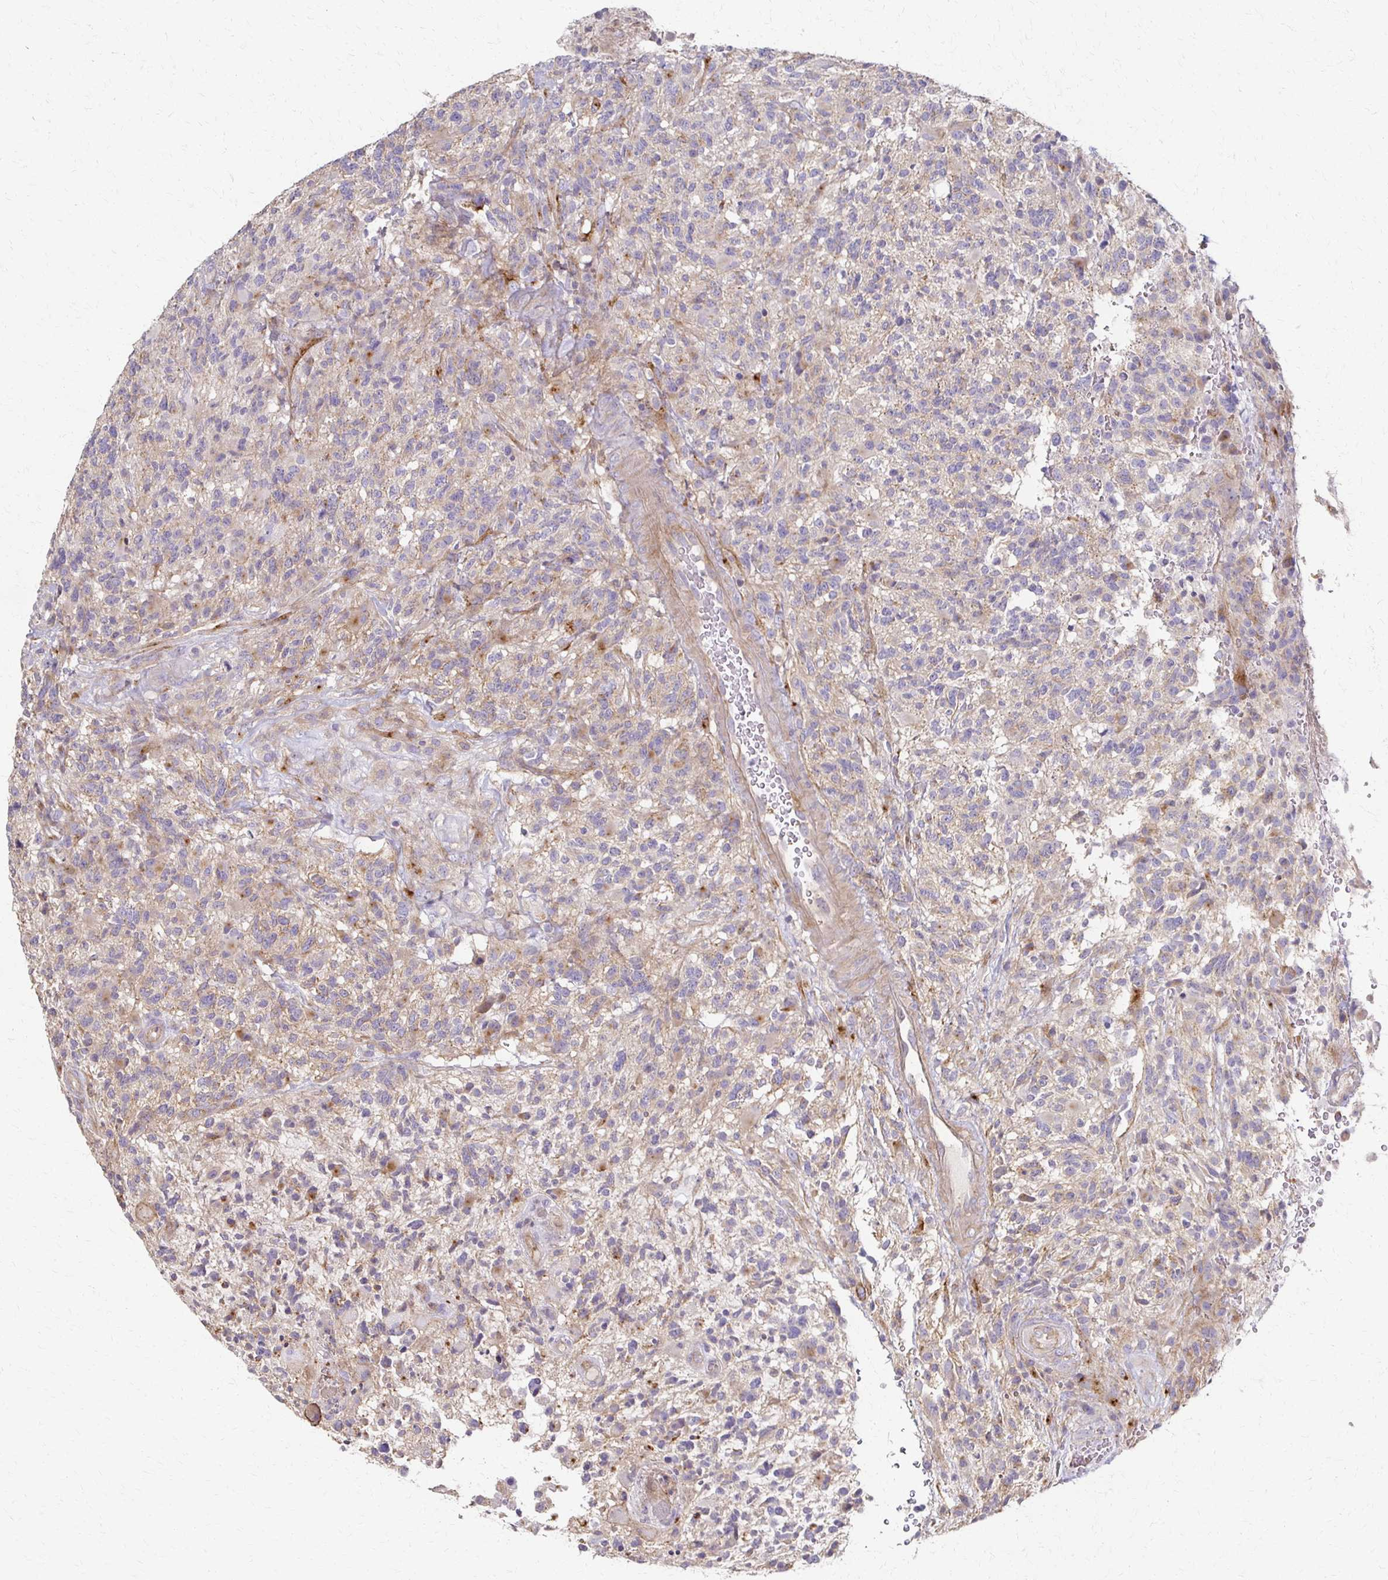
{"staining": {"intensity": "weak", "quantity": "<25%", "location": "cytoplasmic/membranous"}, "tissue": "glioma", "cell_type": "Tumor cells", "image_type": "cancer", "snomed": [{"axis": "morphology", "description": "Glioma, malignant, High grade"}, {"axis": "topography", "description": "Brain"}], "caption": "IHC image of malignant high-grade glioma stained for a protein (brown), which exhibits no expression in tumor cells.", "gene": "C1QTNF7", "patient": {"sex": "female", "age": 71}}